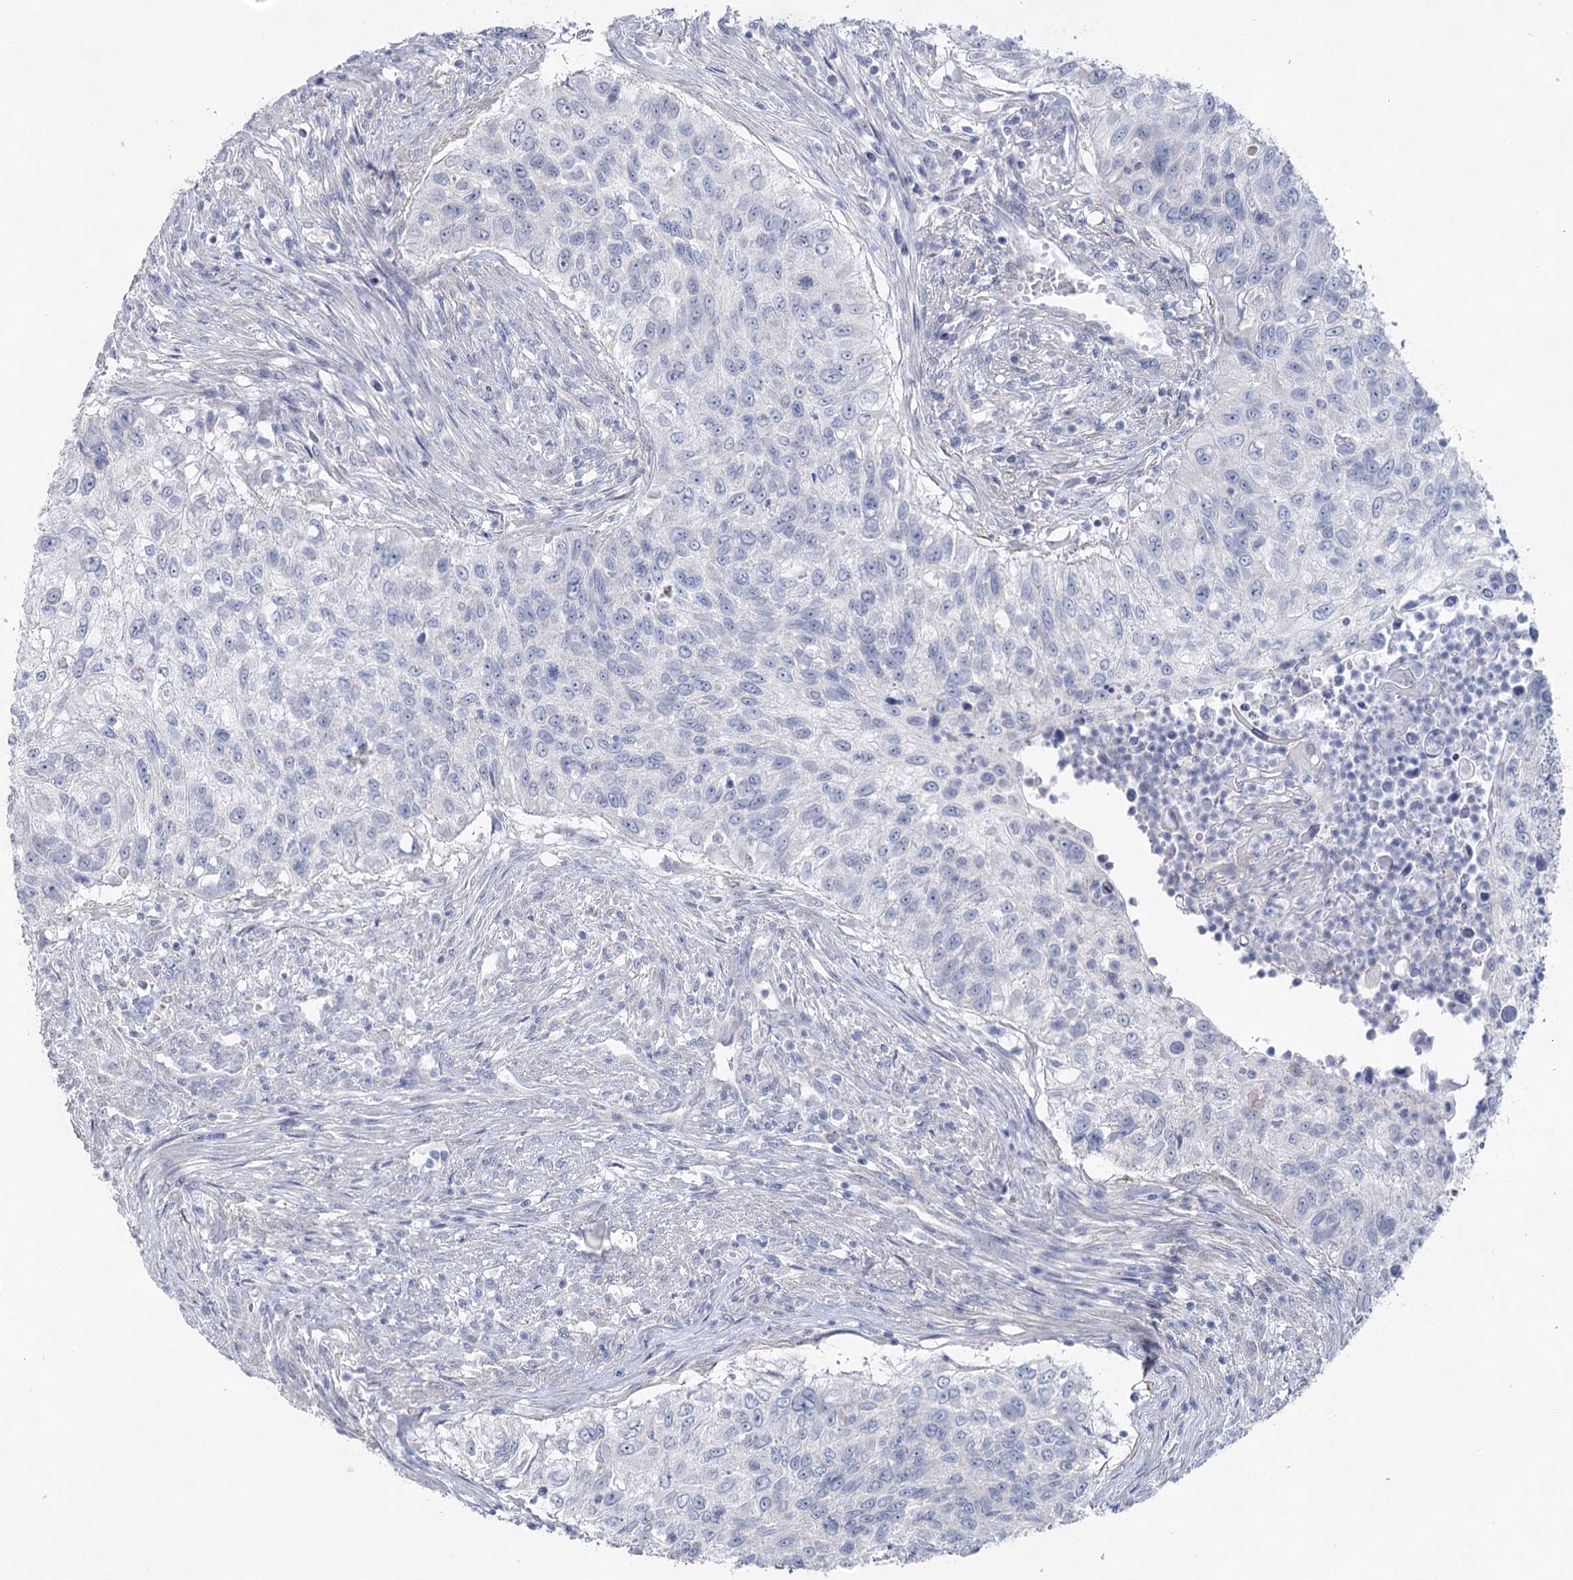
{"staining": {"intensity": "negative", "quantity": "none", "location": "none"}, "tissue": "urothelial cancer", "cell_type": "Tumor cells", "image_type": "cancer", "snomed": [{"axis": "morphology", "description": "Urothelial carcinoma, High grade"}, {"axis": "topography", "description": "Urinary bladder"}], "caption": "High magnification brightfield microscopy of high-grade urothelial carcinoma stained with DAB (3,3'-diaminobenzidine) (brown) and counterstained with hematoxylin (blue): tumor cells show no significant expression. Nuclei are stained in blue.", "gene": "CCDC88A", "patient": {"sex": "female", "age": 60}}